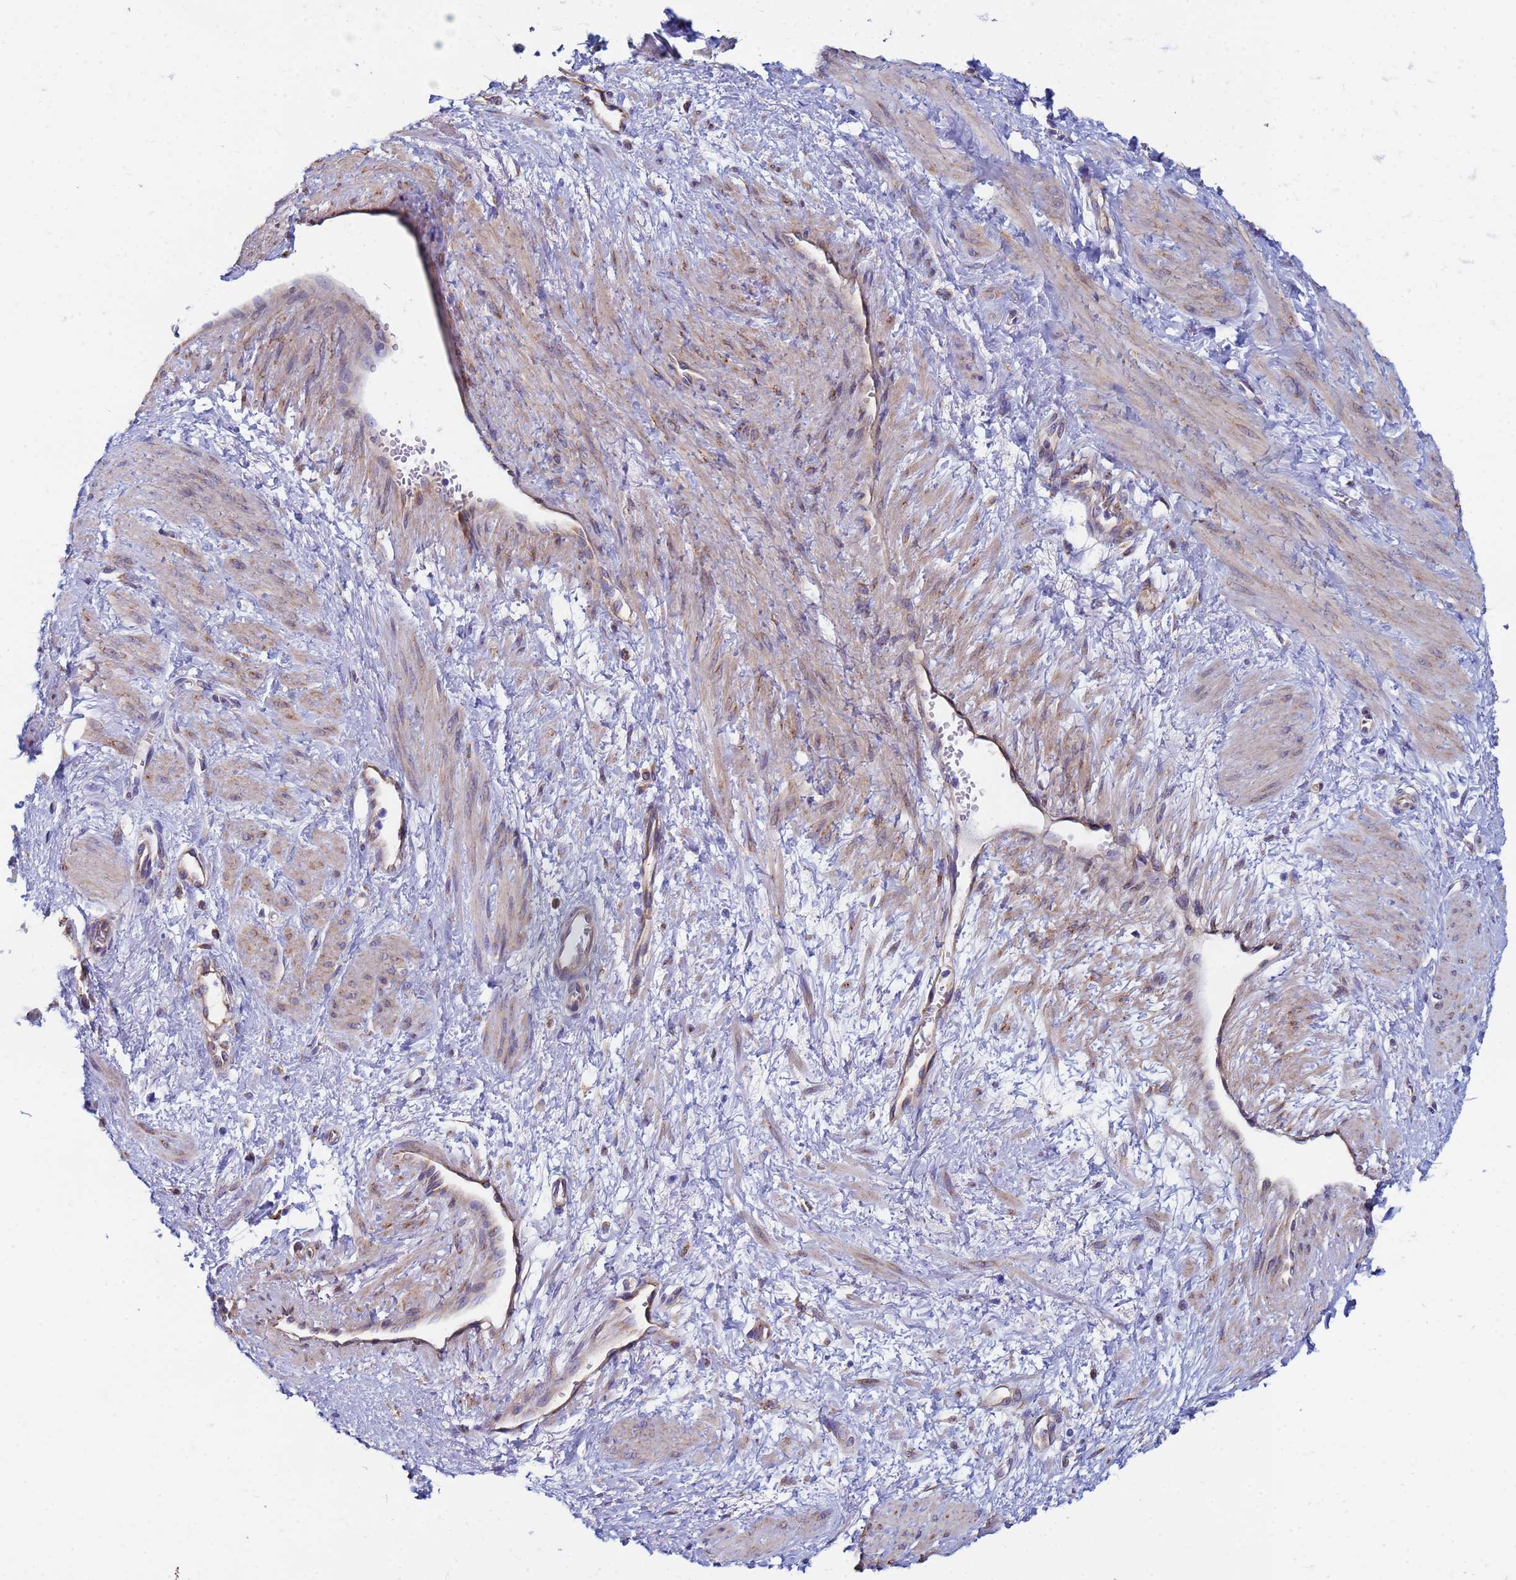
{"staining": {"intensity": "weak", "quantity": "<25%", "location": "cytoplasmic/membranous"}, "tissue": "smooth muscle", "cell_type": "Smooth muscle cells", "image_type": "normal", "snomed": [{"axis": "morphology", "description": "Normal tissue, NOS"}, {"axis": "topography", "description": "Smooth muscle"}, {"axis": "topography", "description": "Uterus"}], "caption": "This is an IHC histopathology image of unremarkable smooth muscle. There is no positivity in smooth muscle cells.", "gene": "GDAP2", "patient": {"sex": "female", "age": 39}}